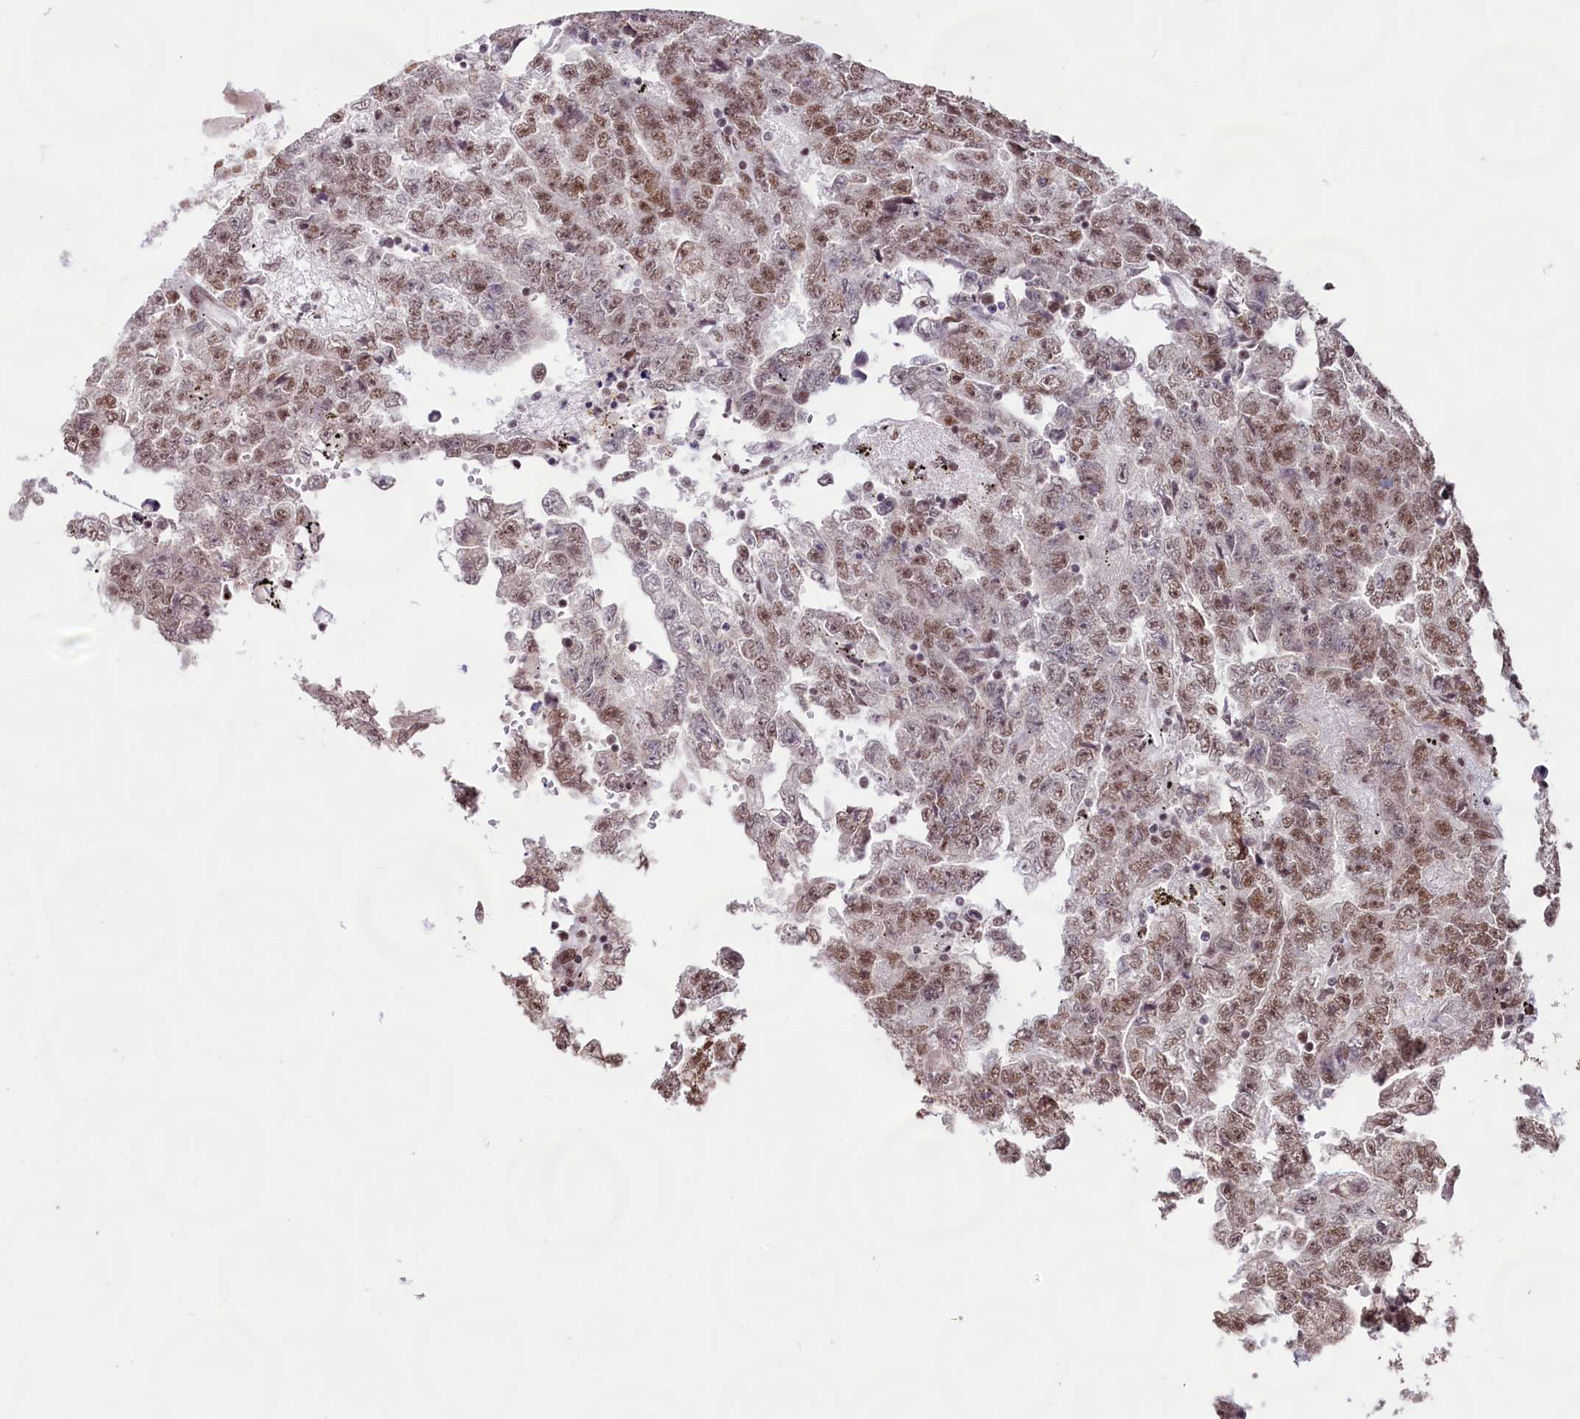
{"staining": {"intensity": "moderate", "quantity": ">75%", "location": "nuclear"}, "tissue": "testis cancer", "cell_type": "Tumor cells", "image_type": "cancer", "snomed": [{"axis": "morphology", "description": "Carcinoma, Embryonal, NOS"}, {"axis": "topography", "description": "Testis"}], "caption": "Moderate nuclear protein positivity is present in approximately >75% of tumor cells in testis cancer (embryonal carcinoma).", "gene": "HIRA", "patient": {"sex": "male", "age": 25}}